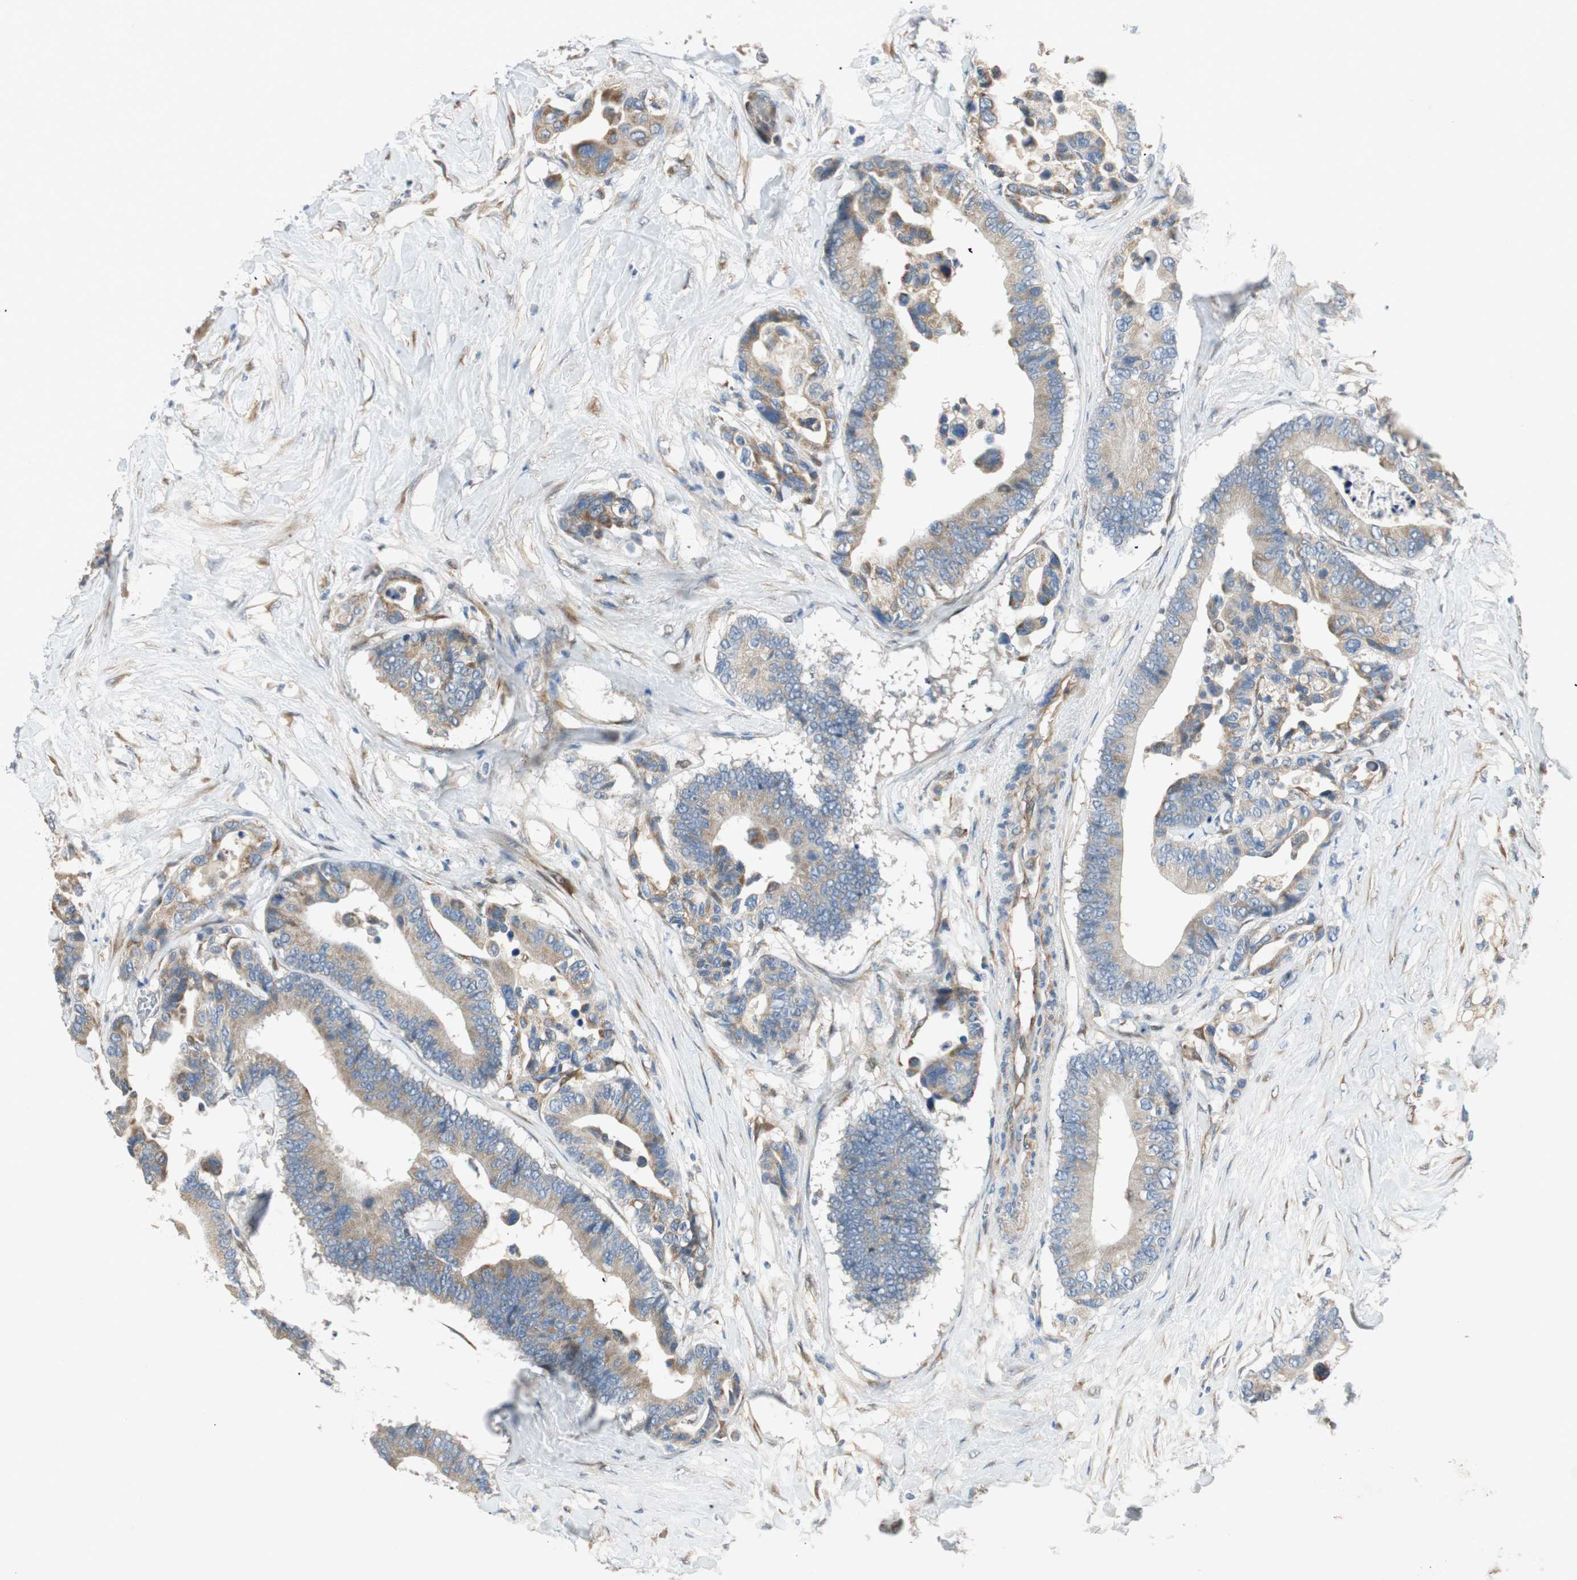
{"staining": {"intensity": "weak", "quantity": ">75%", "location": "cytoplasmic/membranous"}, "tissue": "colorectal cancer", "cell_type": "Tumor cells", "image_type": "cancer", "snomed": [{"axis": "morphology", "description": "Normal tissue, NOS"}, {"axis": "morphology", "description": "Adenocarcinoma, NOS"}, {"axis": "topography", "description": "Colon"}], "caption": "Immunohistochemistry (IHC) micrograph of neoplastic tissue: adenocarcinoma (colorectal) stained using IHC exhibits low levels of weak protein expression localized specifically in the cytoplasmic/membranous of tumor cells, appearing as a cytoplasmic/membranous brown color.", "gene": "STON1-GTF2A1L", "patient": {"sex": "male", "age": 82}}